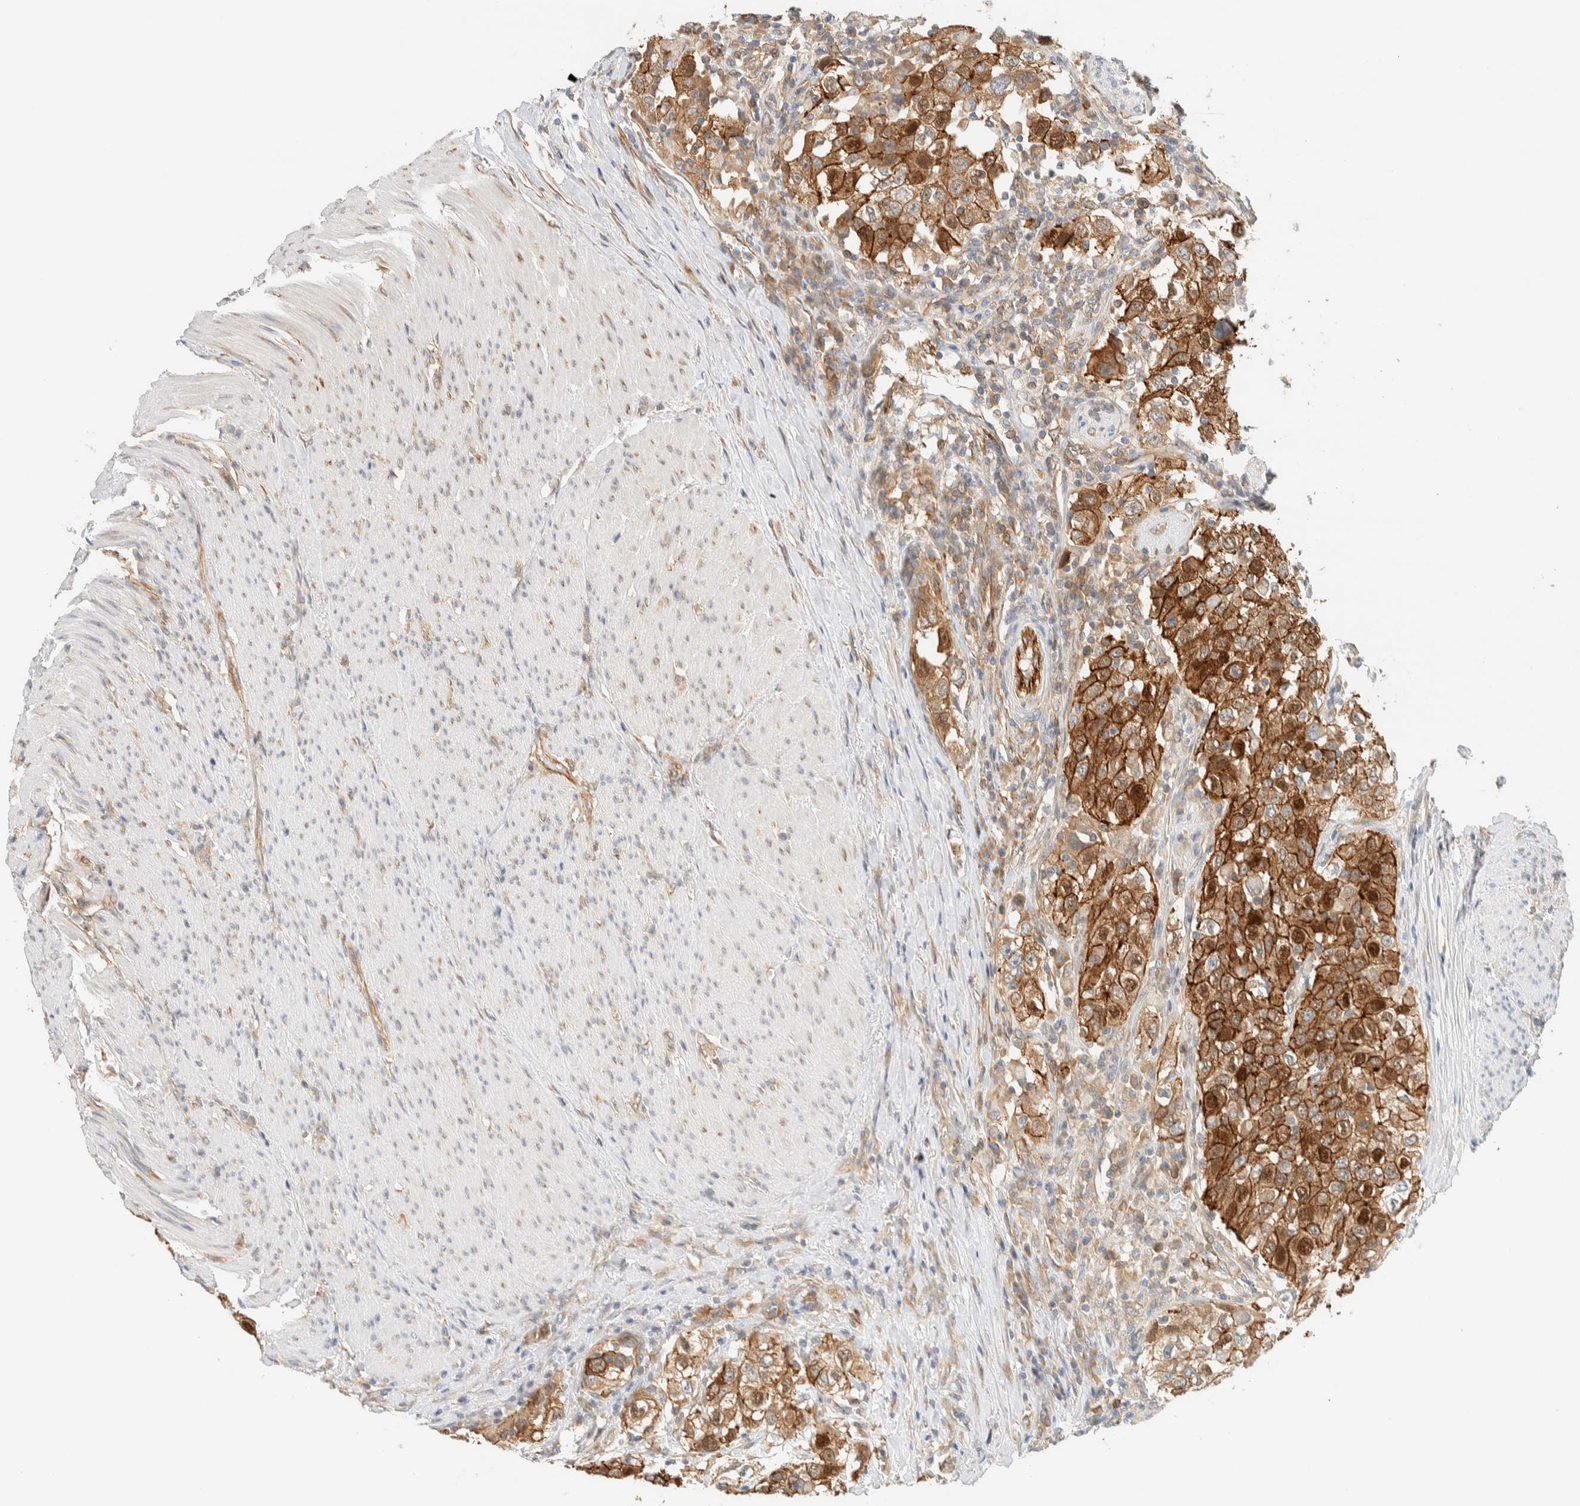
{"staining": {"intensity": "moderate", "quantity": ">75%", "location": "cytoplasmic/membranous,nuclear"}, "tissue": "urothelial cancer", "cell_type": "Tumor cells", "image_type": "cancer", "snomed": [{"axis": "morphology", "description": "Urothelial carcinoma, High grade"}, {"axis": "topography", "description": "Urinary bladder"}], "caption": "Urothelial carcinoma (high-grade) stained with a brown dye reveals moderate cytoplasmic/membranous and nuclear positive staining in approximately >75% of tumor cells.", "gene": "LIMA1", "patient": {"sex": "female", "age": 80}}